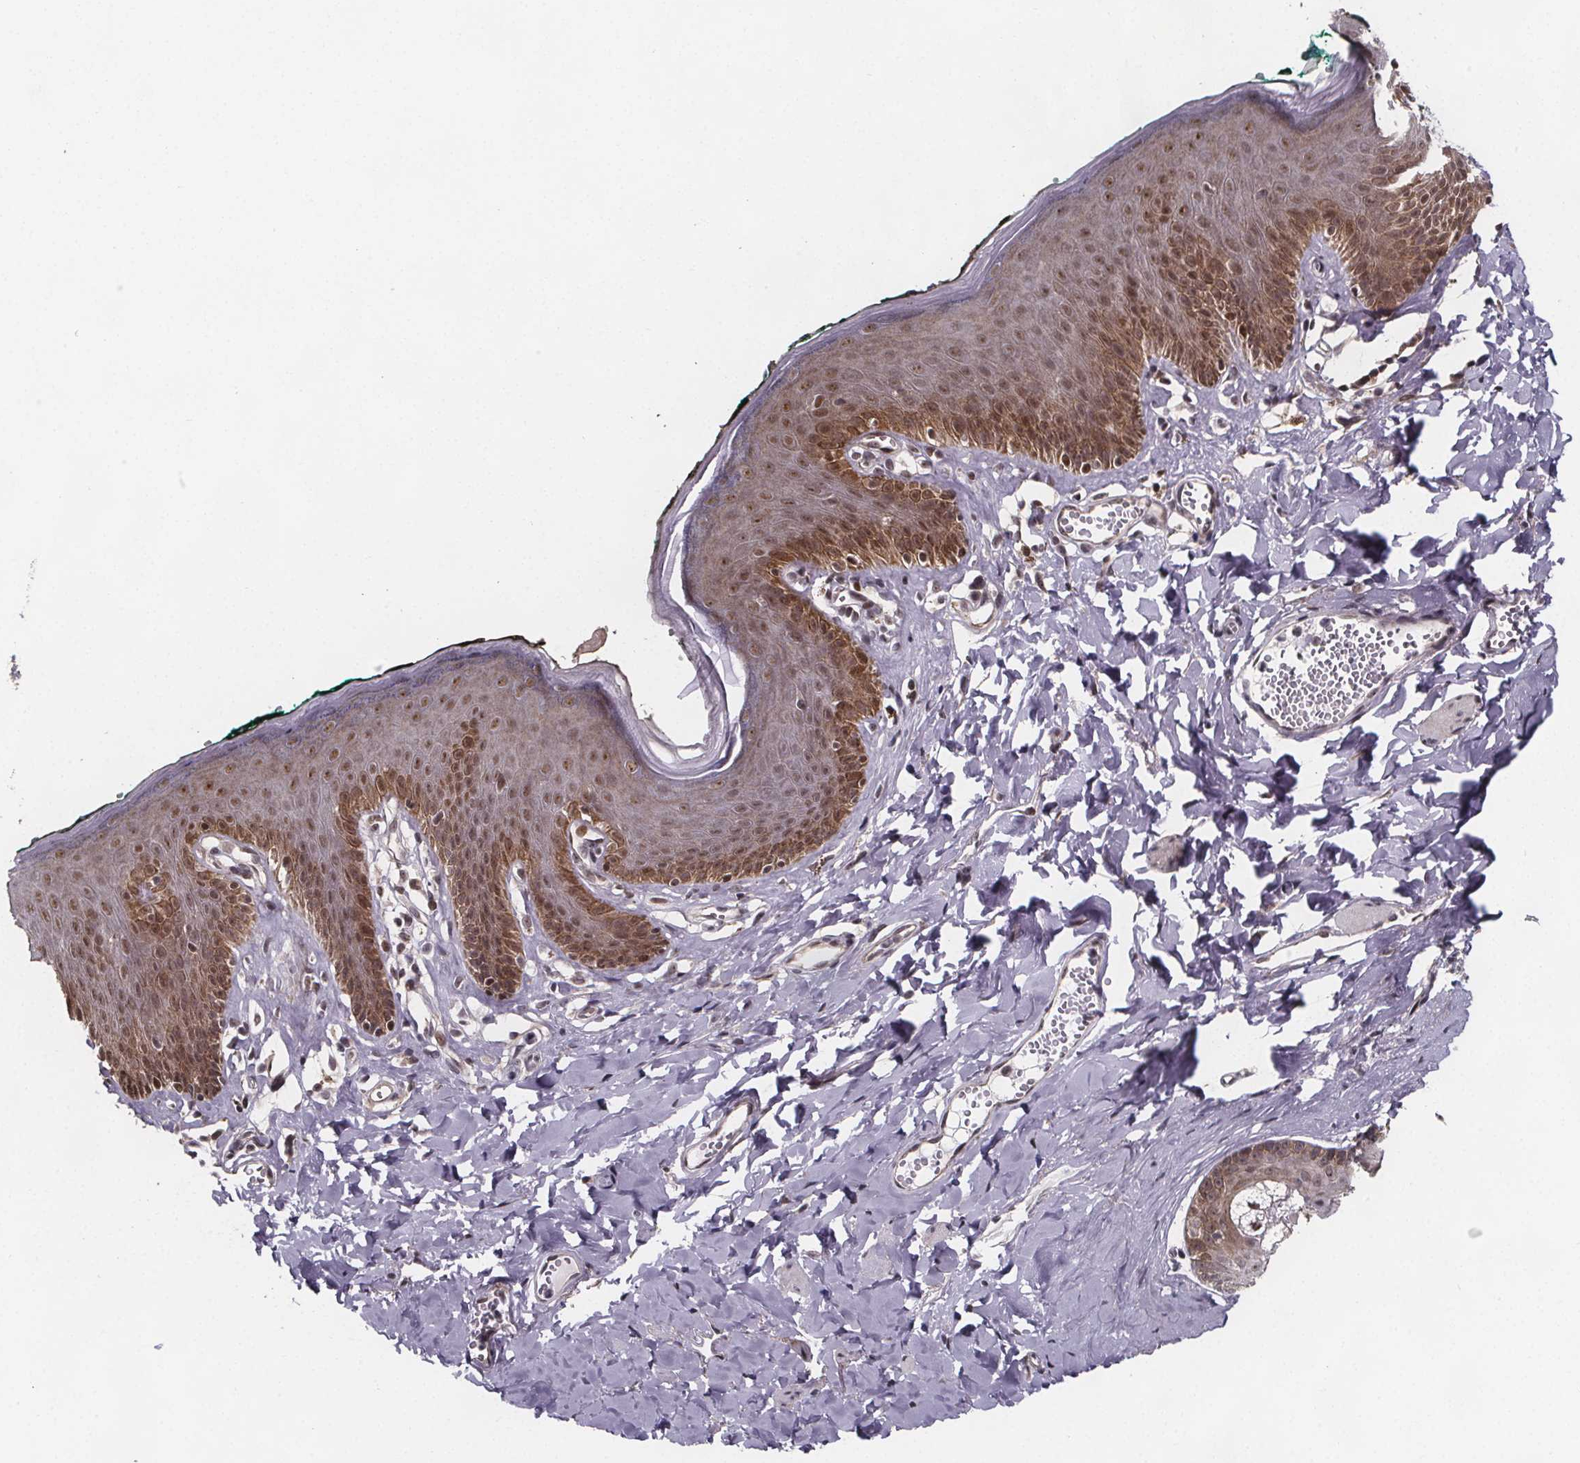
{"staining": {"intensity": "moderate", "quantity": ">75%", "location": "nuclear"}, "tissue": "skin", "cell_type": "Epidermal cells", "image_type": "normal", "snomed": [{"axis": "morphology", "description": "Normal tissue, NOS"}, {"axis": "topography", "description": "Vulva"}, {"axis": "topography", "description": "Peripheral nerve tissue"}], "caption": "Protein staining of normal skin exhibits moderate nuclear expression in approximately >75% of epidermal cells.", "gene": "U2SURP", "patient": {"sex": "female", "age": 66}}